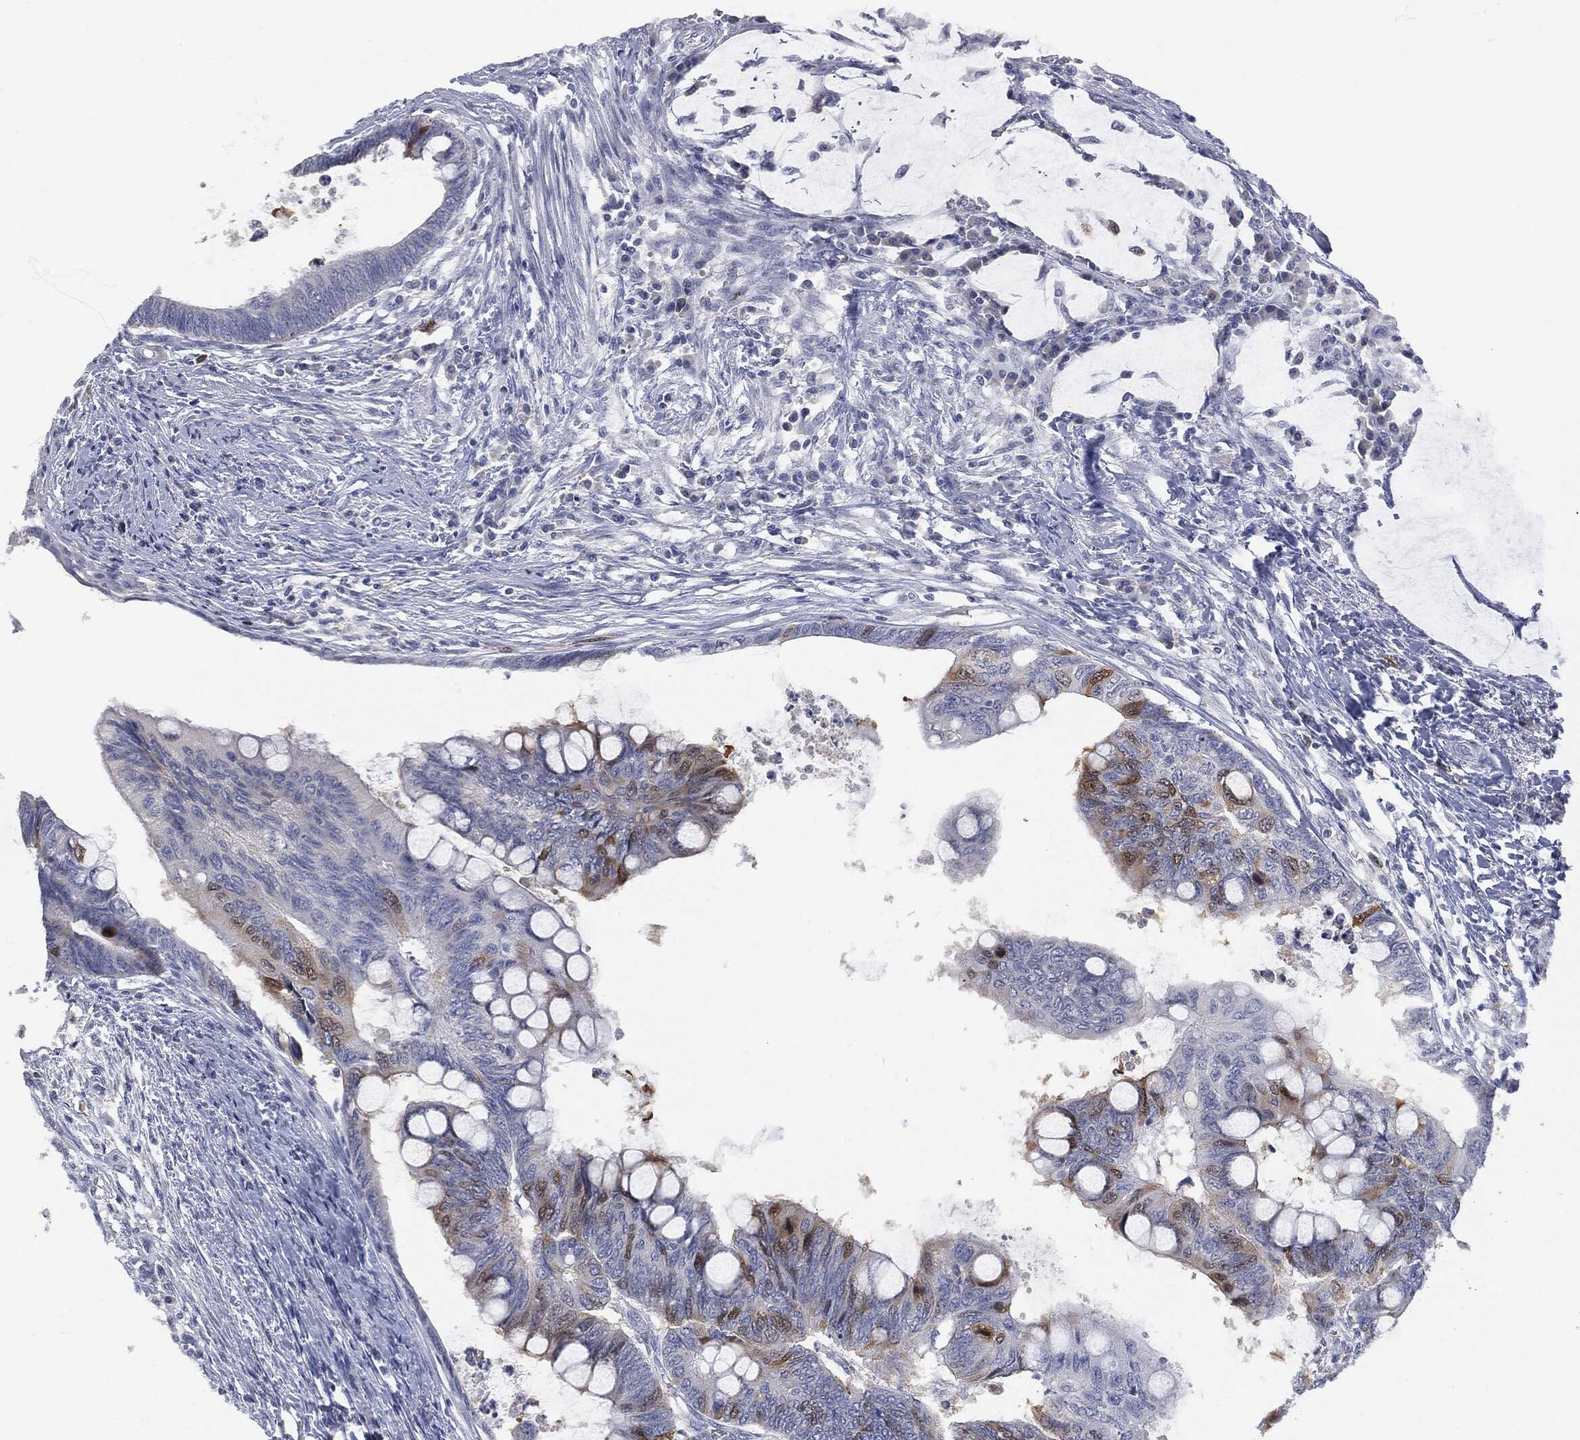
{"staining": {"intensity": "strong", "quantity": "<25%", "location": "cytoplasmic/membranous"}, "tissue": "colorectal cancer", "cell_type": "Tumor cells", "image_type": "cancer", "snomed": [{"axis": "morphology", "description": "Normal tissue, NOS"}, {"axis": "morphology", "description": "Adenocarcinoma, NOS"}, {"axis": "topography", "description": "Rectum"}, {"axis": "topography", "description": "Peripheral nerve tissue"}], "caption": "Immunohistochemical staining of colorectal cancer (adenocarcinoma) displays medium levels of strong cytoplasmic/membranous expression in approximately <25% of tumor cells.", "gene": "UBE2C", "patient": {"sex": "male", "age": 92}}